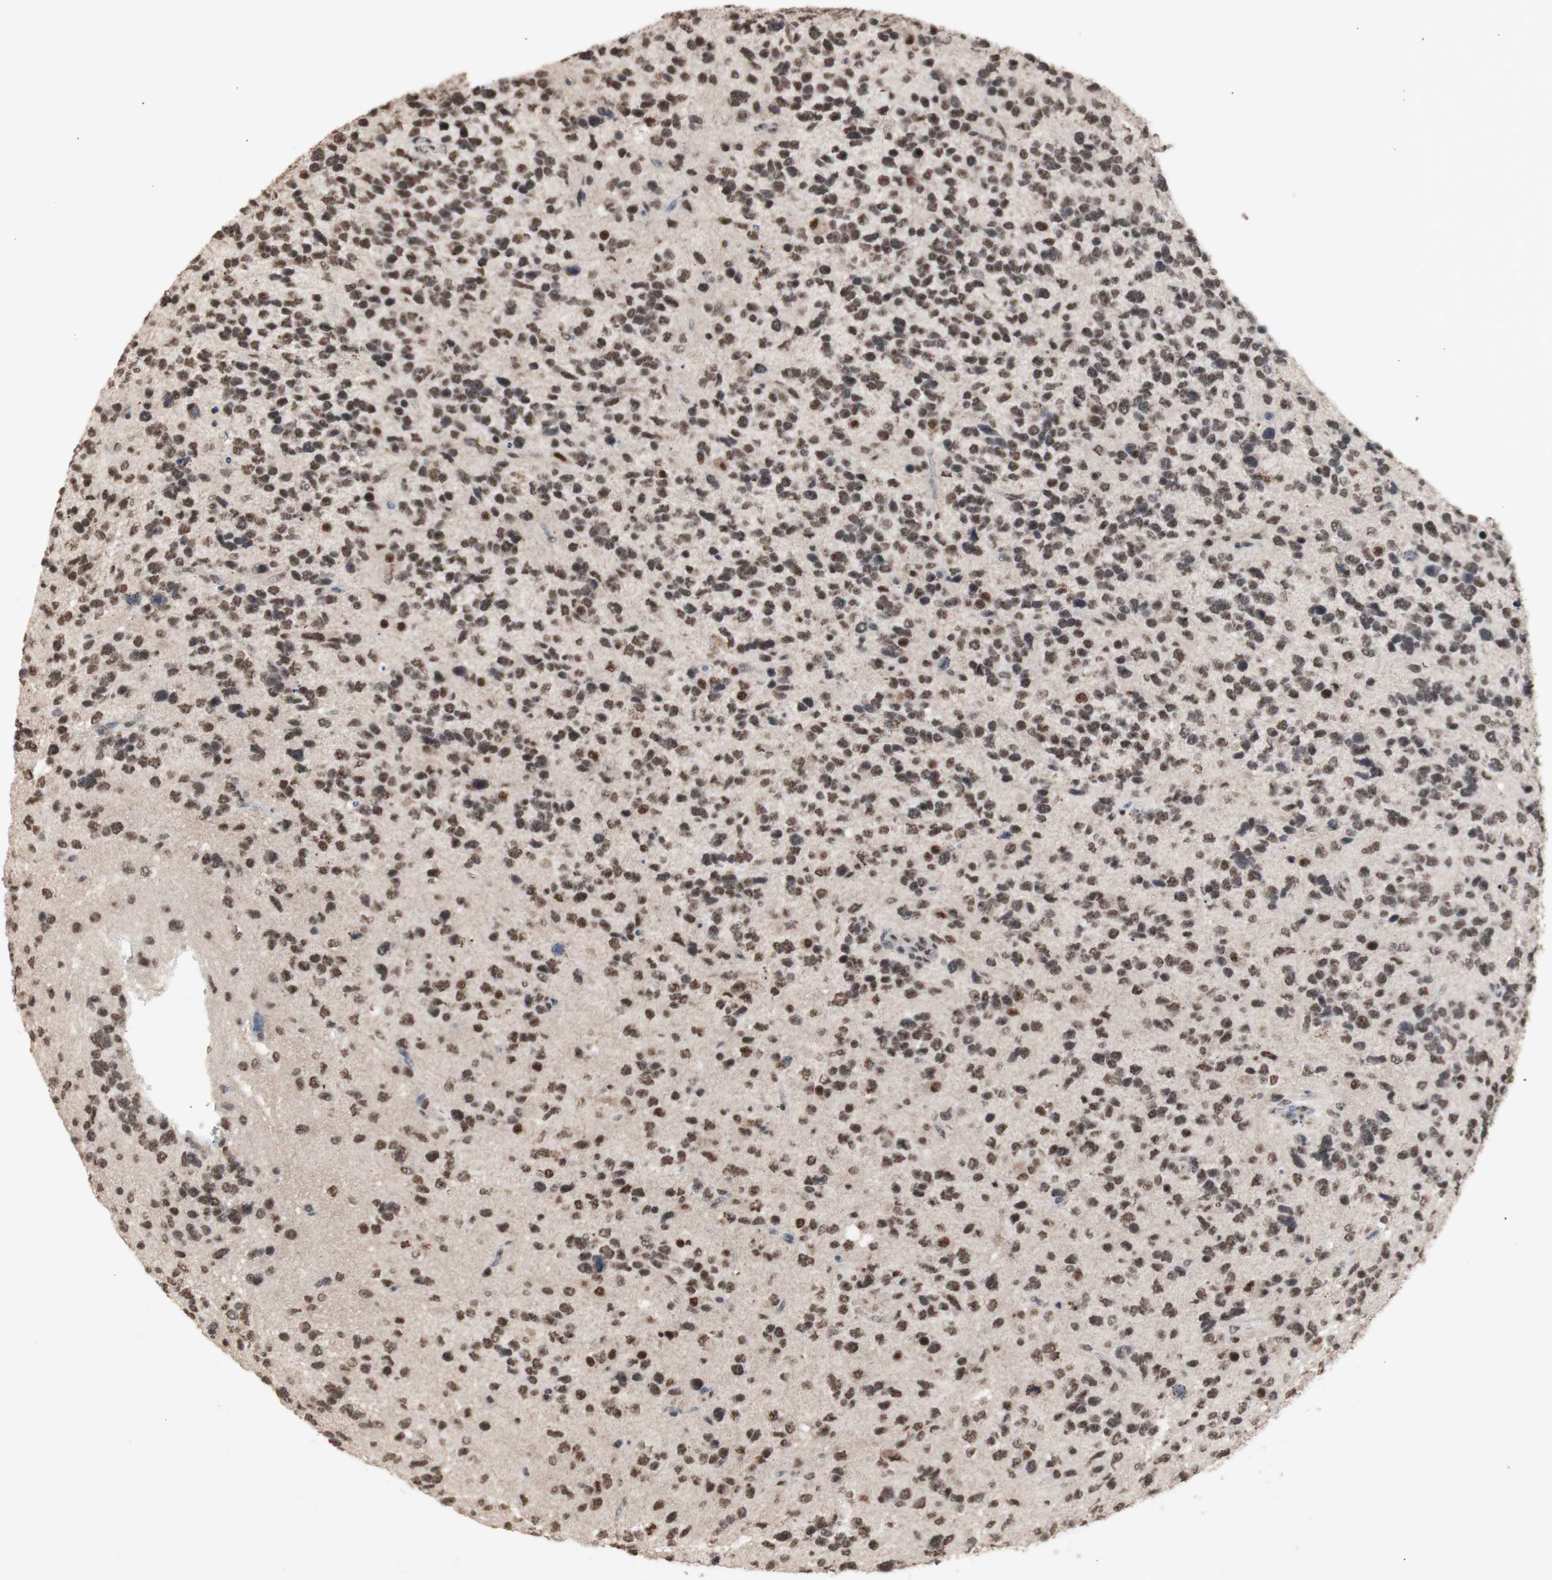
{"staining": {"intensity": "moderate", "quantity": ">75%", "location": "nuclear"}, "tissue": "glioma", "cell_type": "Tumor cells", "image_type": "cancer", "snomed": [{"axis": "morphology", "description": "Glioma, malignant, High grade"}, {"axis": "topography", "description": "Brain"}], "caption": "Immunohistochemical staining of malignant glioma (high-grade) reveals medium levels of moderate nuclear positivity in about >75% of tumor cells.", "gene": "SFPQ", "patient": {"sex": "female", "age": 58}}